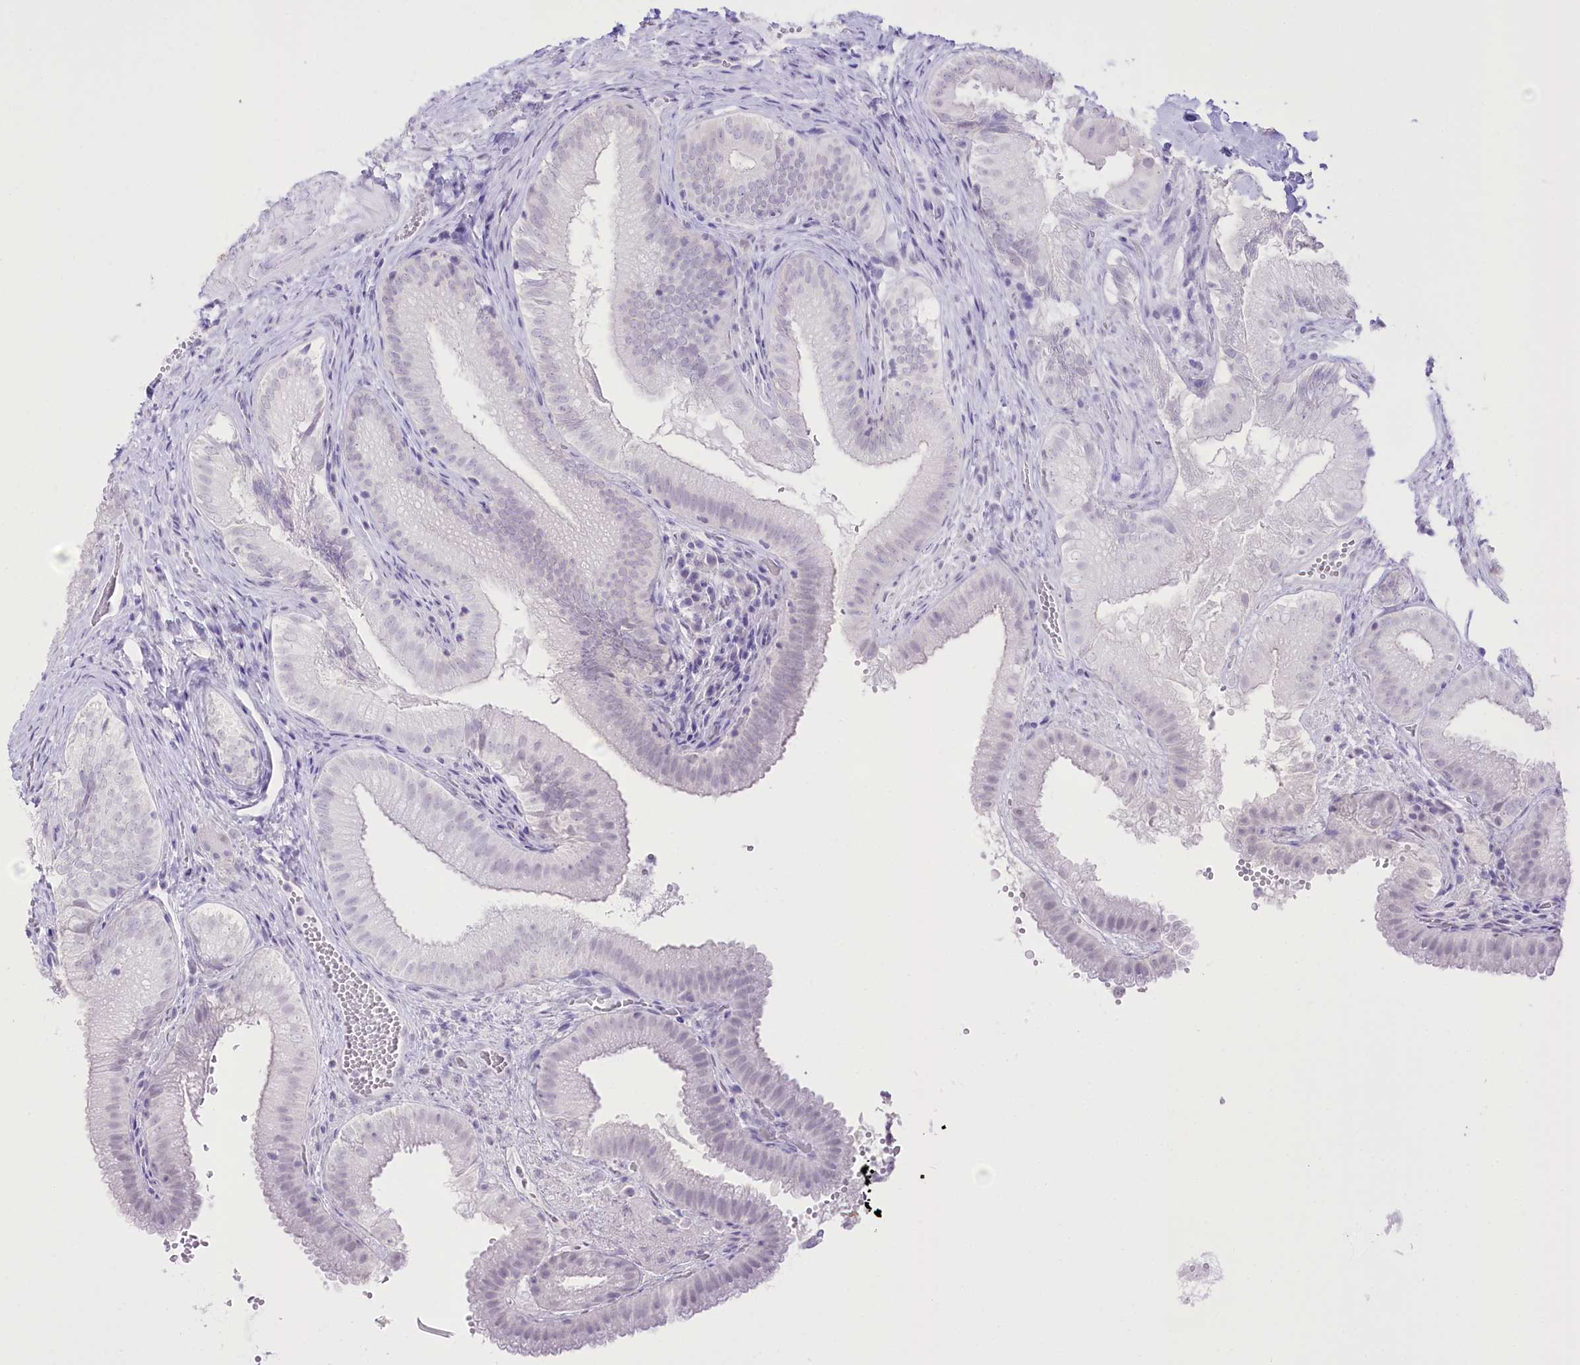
{"staining": {"intensity": "negative", "quantity": "none", "location": "none"}, "tissue": "gallbladder", "cell_type": "Glandular cells", "image_type": "normal", "snomed": [{"axis": "morphology", "description": "Normal tissue, NOS"}, {"axis": "topography", "description": "Gallbladder"}], "caption": "A histopathology image of gallbladder stained for a protein displays no brown staining in glandular cells.", "gene": "SLC39A10", "patient": {"sex": "female", "age": 30}}